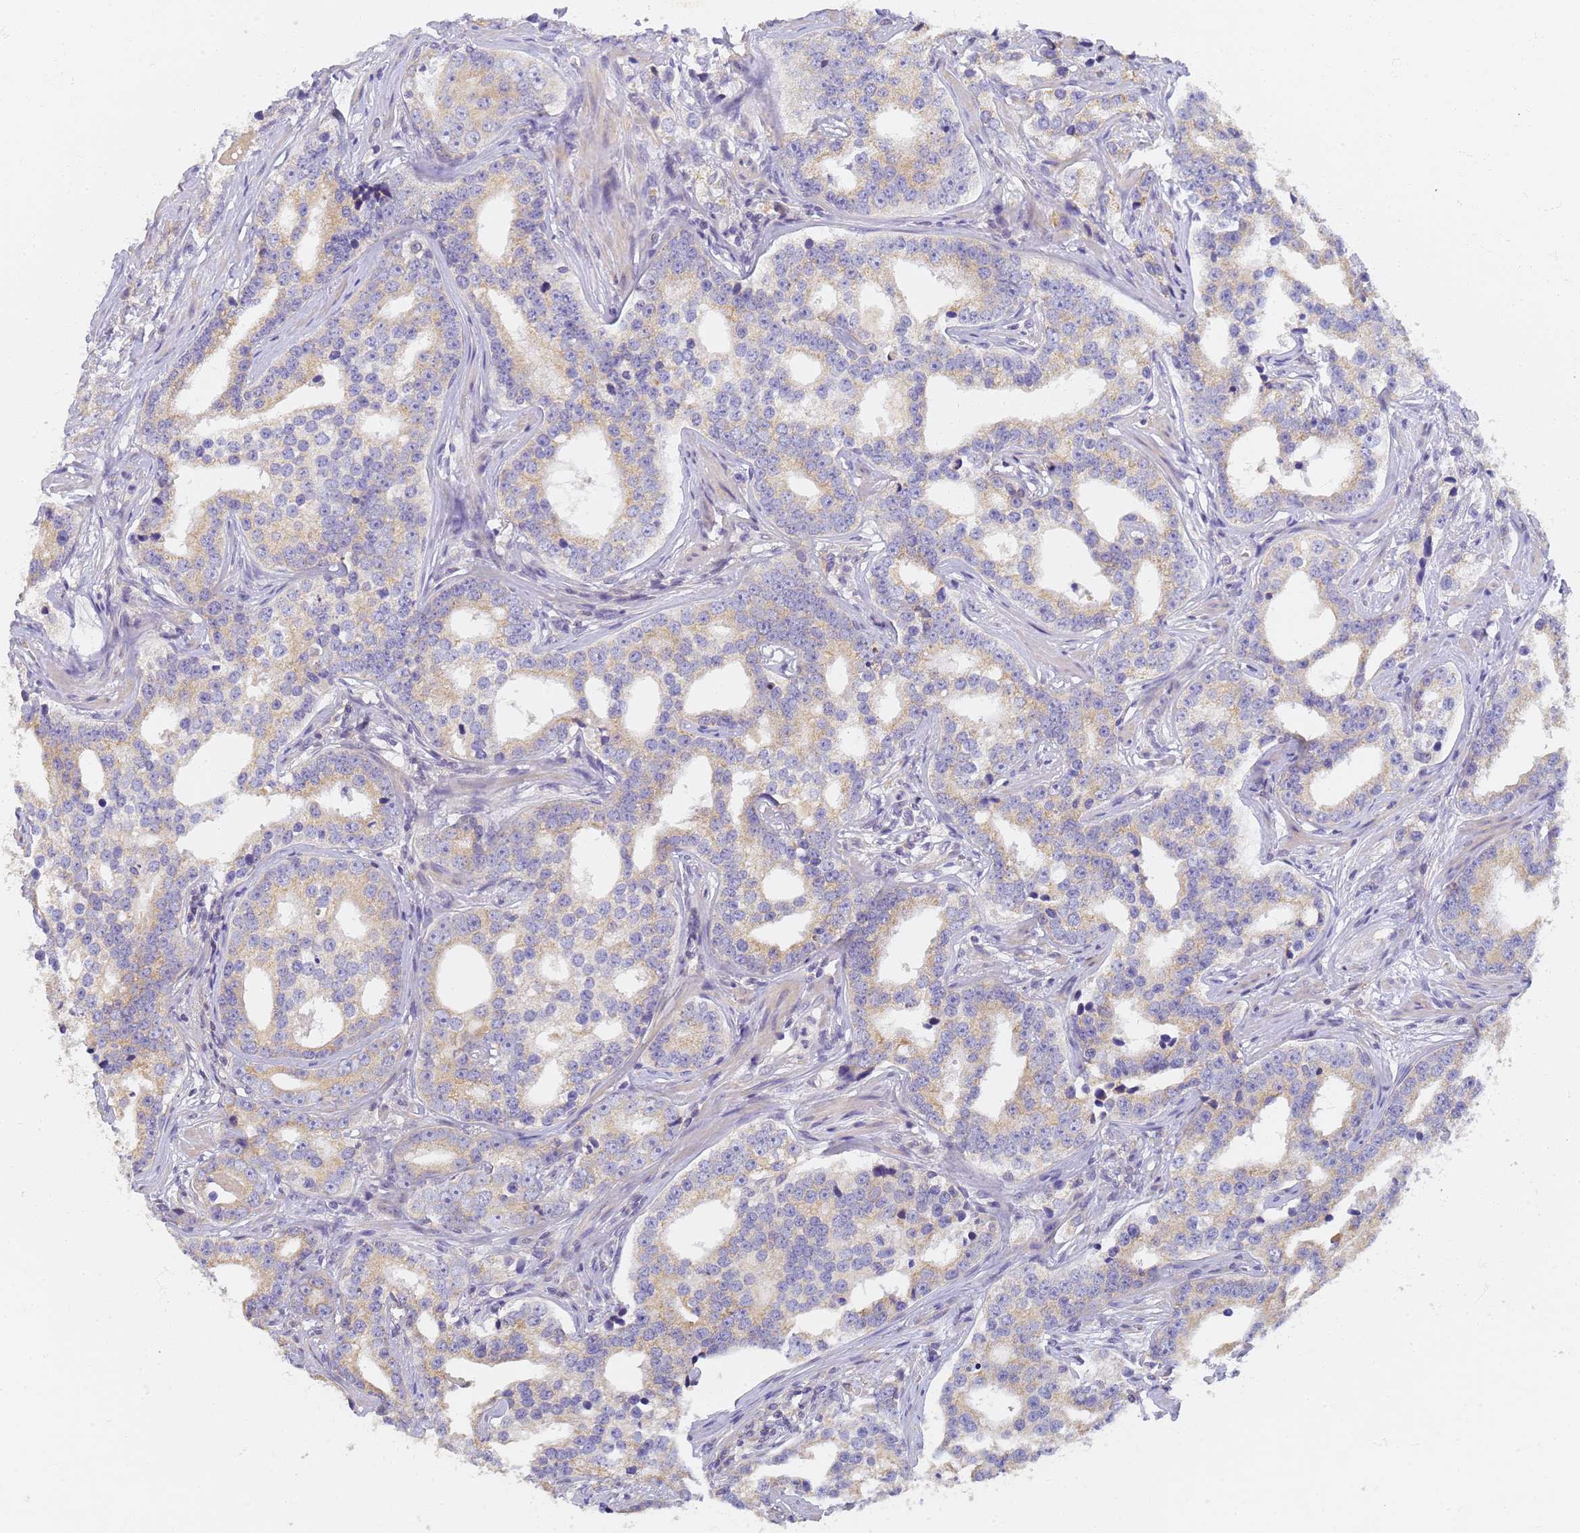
{"staining": {"intensity": "moderate", "quantity": "25%-75%", "location": "cytoplasmic/membranous"}, "tissue": "prostate cancer", "cell_type": "Tumor cells", "image_type": "cancer", "snomed": [{"axis": "morphology", "description": "Adenocarcinoma, High grade"}, {"axis": "topography", "description": "Prostate"}], "caption": "About 25%-75% of tumor cells in adenocarcinoma (high-grade) (prostate) display moderate cytoplasmic/membranous protein positivity as visualized by brown immunohistochemical staining.", "gene": "UTP23", "patient": {"sex": "male", "age": 62}}